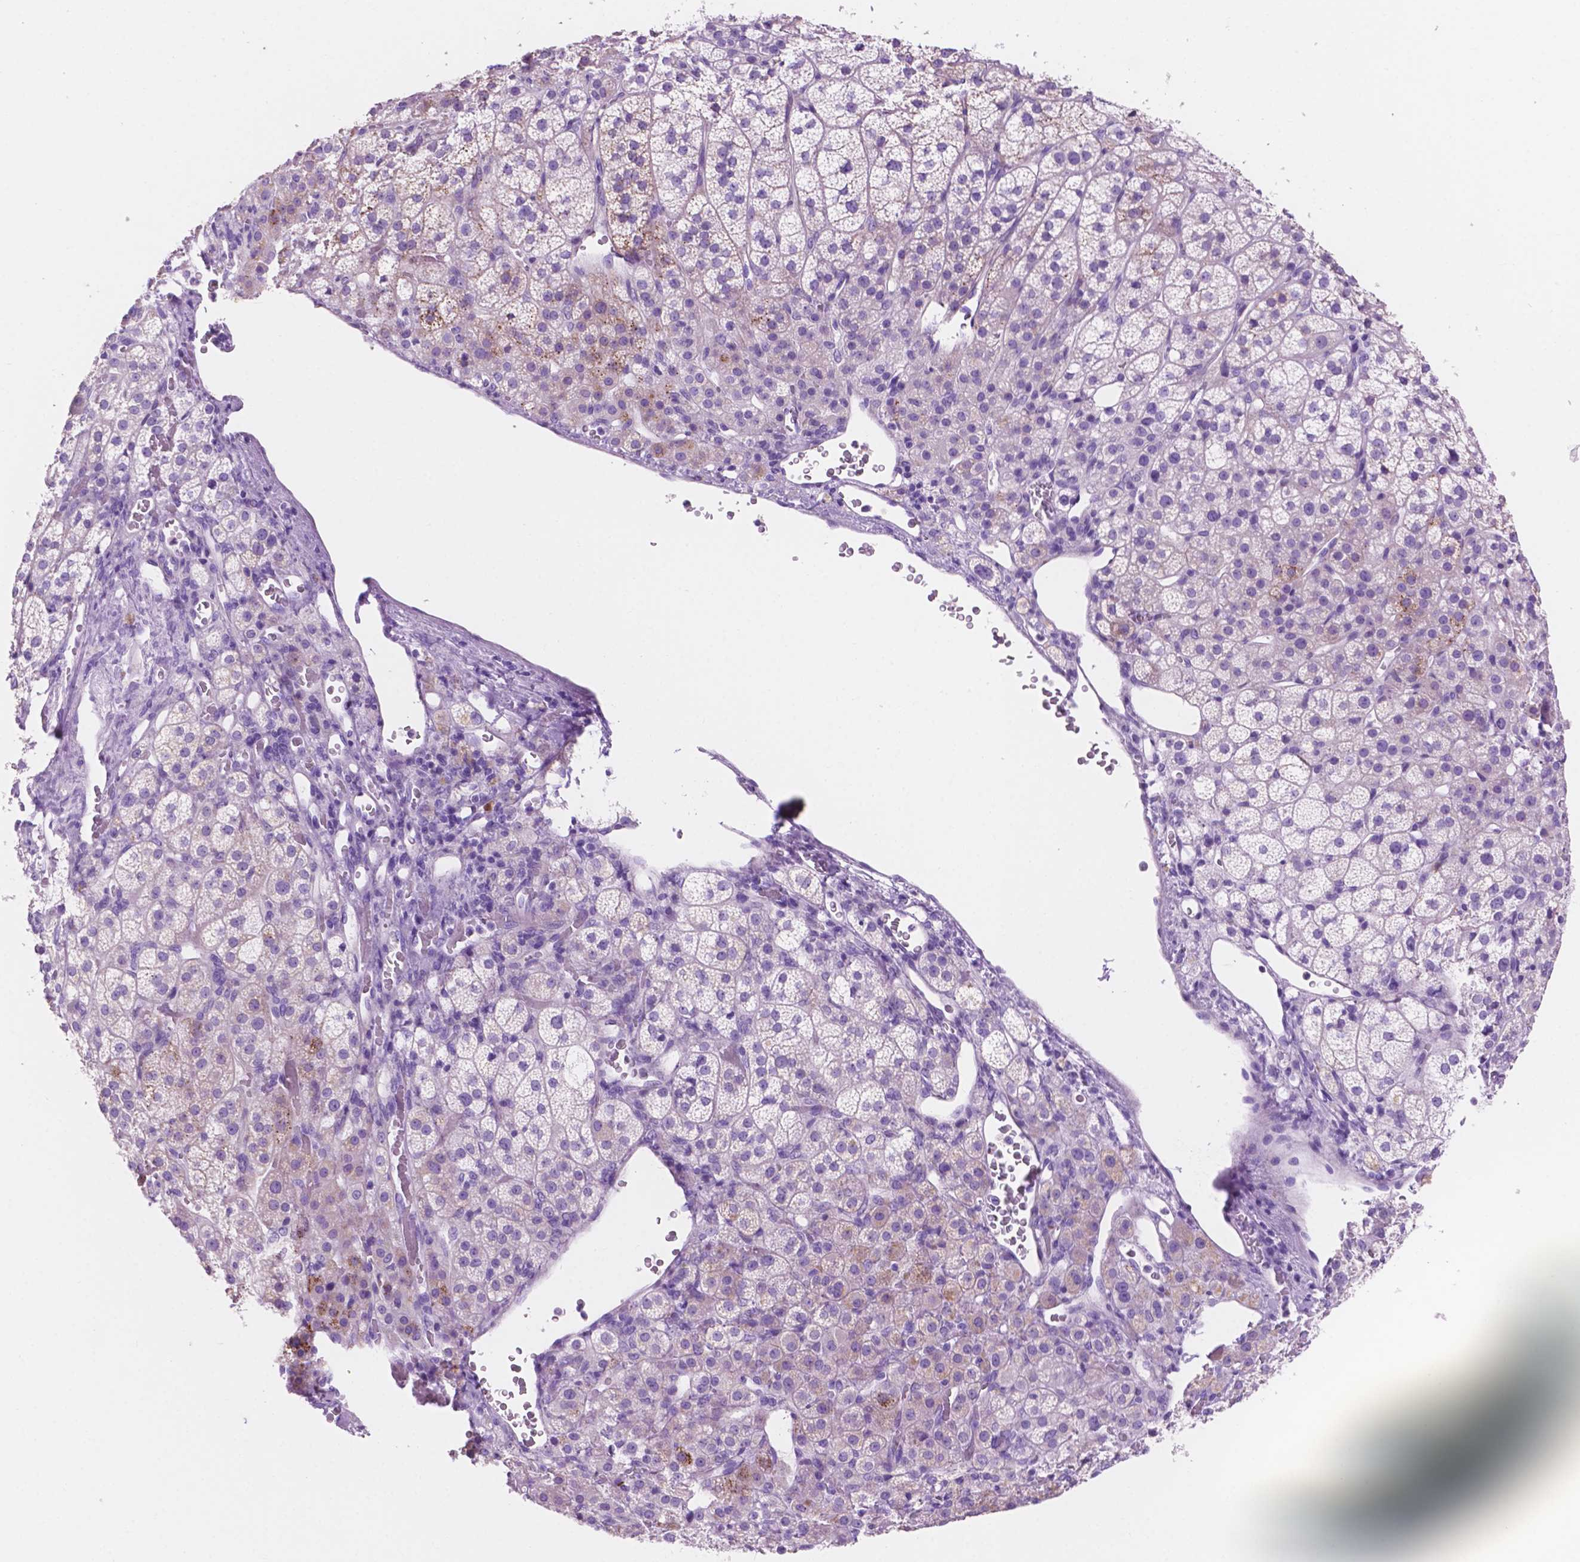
{"staining": {"intensity": "moderate", "quantity": "<25%", "location": "cytoplasmic/membranous"}, "tissue": "adrenal gland", "cell_type": "Glandular cells", "image_type": "normal", "snomed": [{"axis": "morphology", "description": "Normal tissue, NOS"}, {"axis": "topography", "description": "Adrenal gland"}], "caption": "A brown stain shows moderate cytoplasmic/membranous staining of a protein in glandular cells of benign human adrenal gland.", "gene": "IGFN1", "patient": {"sex": "female", "age": 60}}